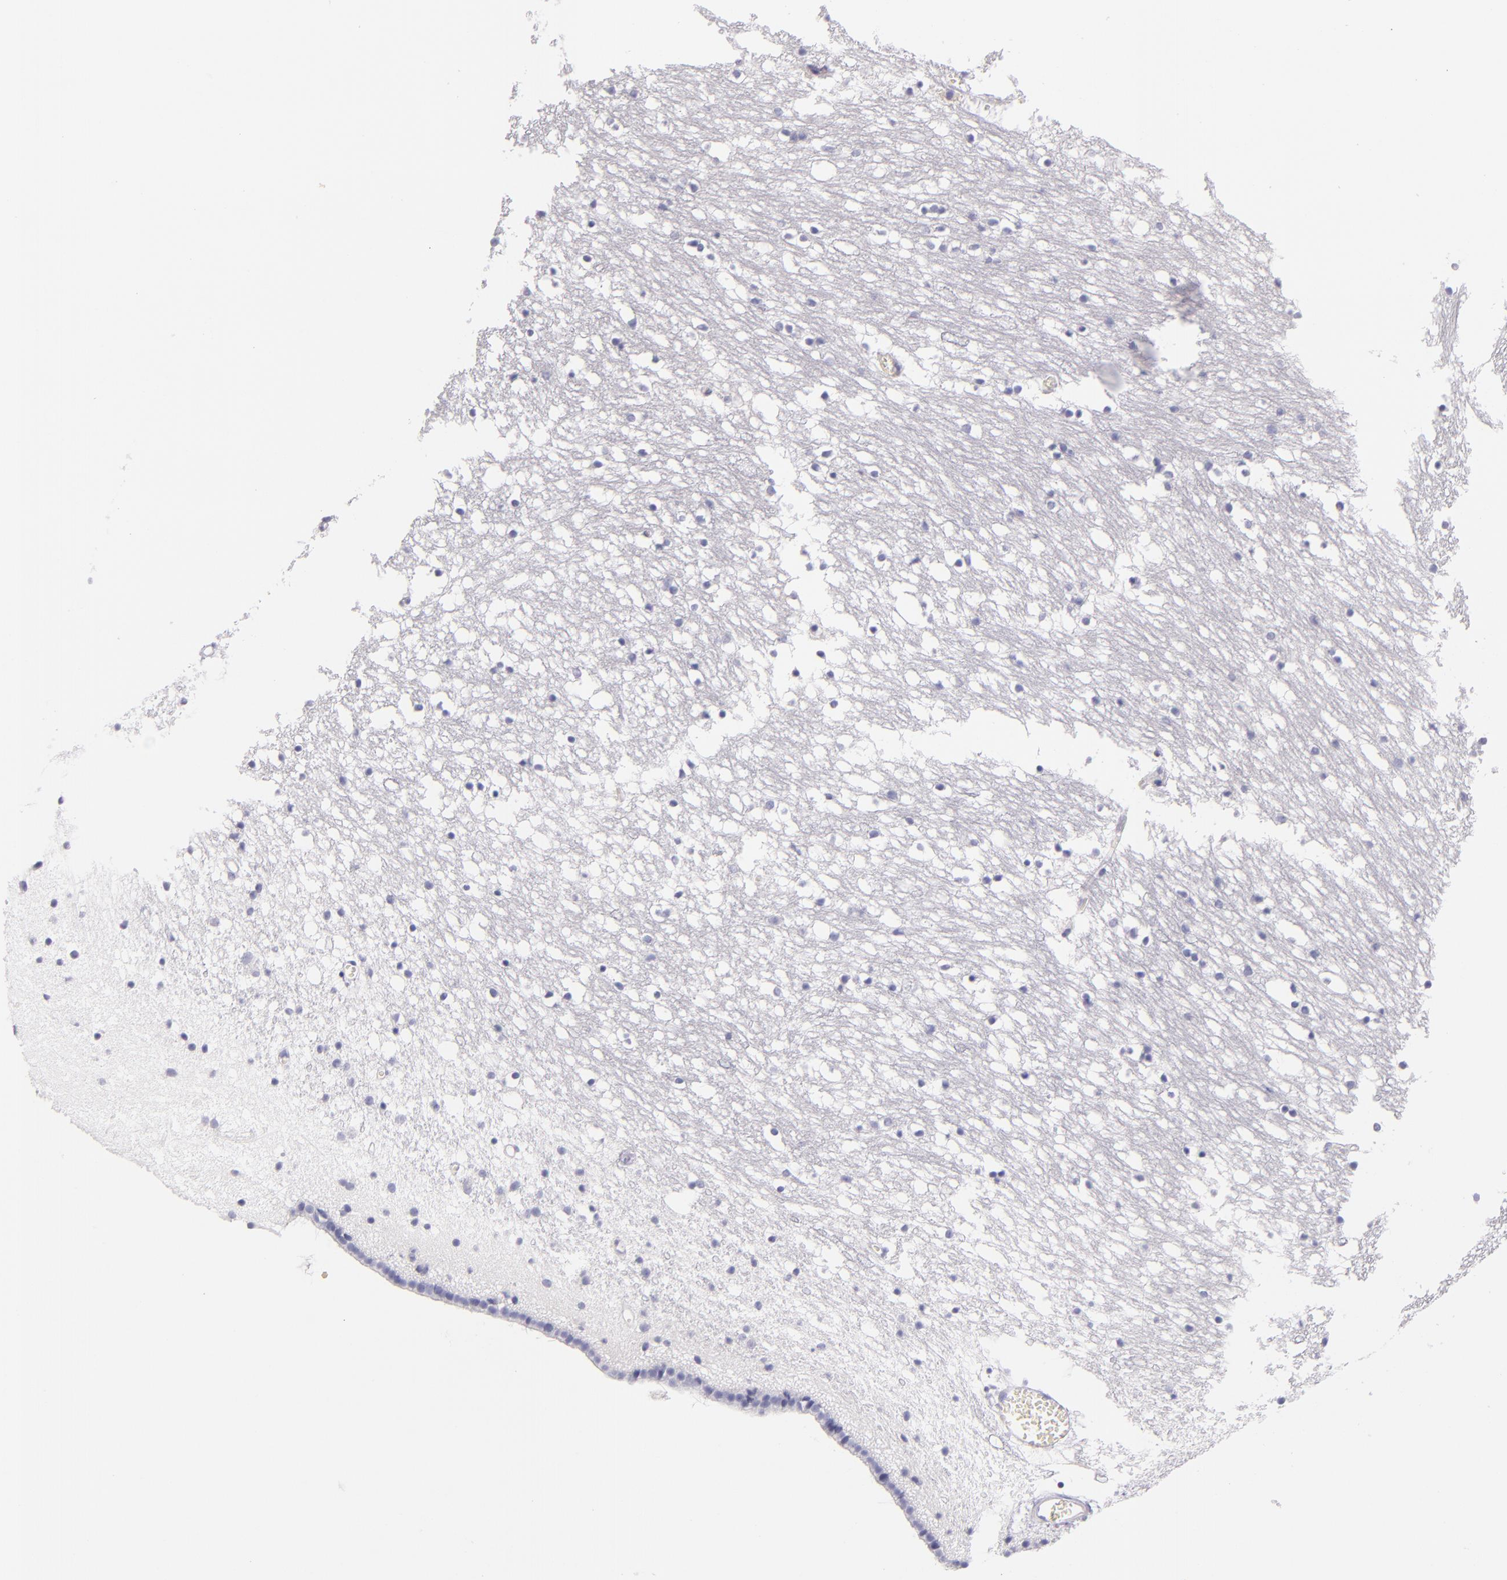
{"staining": {"intensity": "negative", "quantity": "none", "location": "none"}, "tissue": "caudate", "cell_type": "Glial cells", "image_type": "normal", "snomed": [{"axis": "morphology", "description": "Normal tissue, NOS"}, {"axis": "topography", "description": "Lateral ventricle wall"}], "caption": "IHC micrograph of benign caudate: human caudate stained with DAB (3,3'-diaminobenzidine) exhibits no significant protein staining in glial cells. (DAB (3,3'-diaminobenzidine) IHC with hematoxylin counter stain).", "gene": "CDH3", "patient": {"sex": "male", "age": 45}}